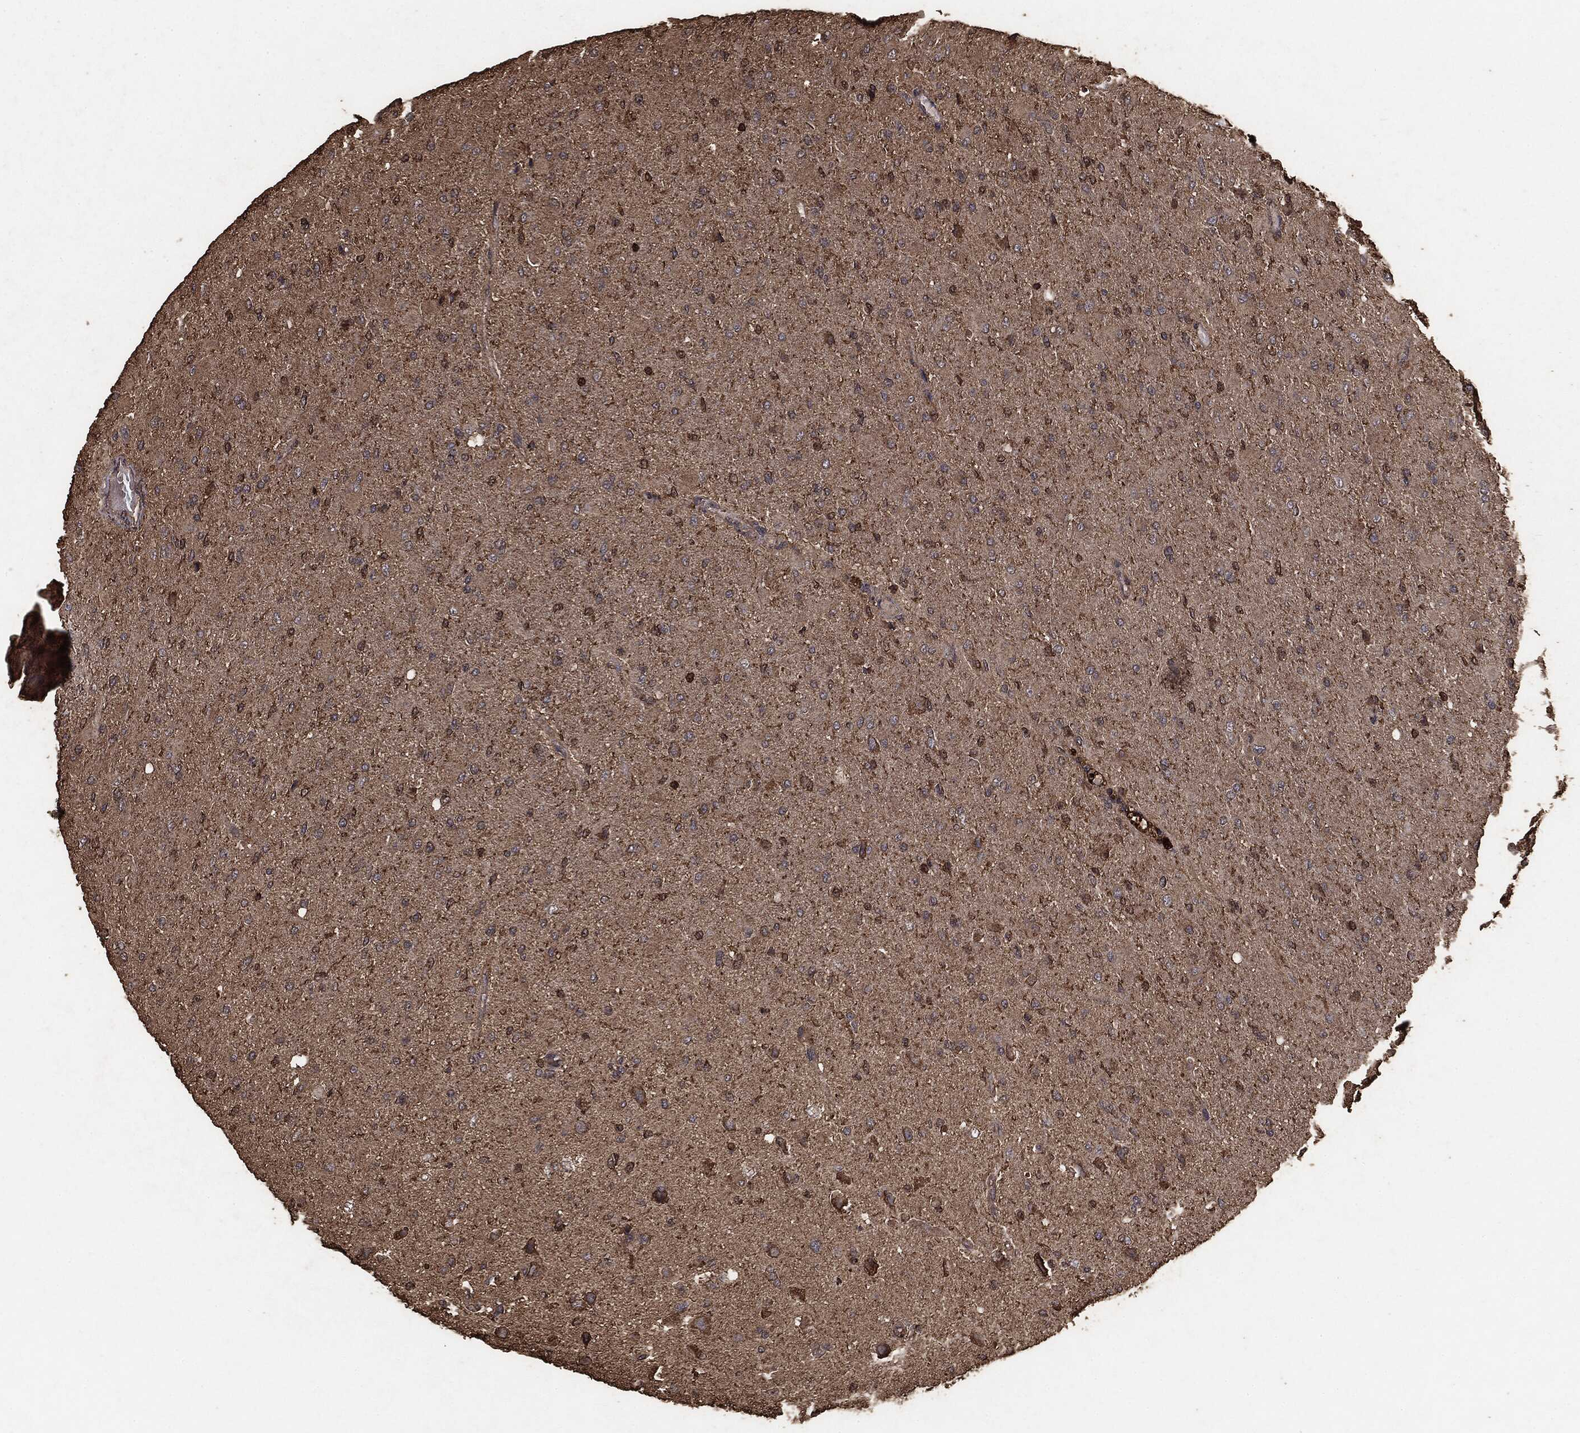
{"staining": {"intensity": "moderate", "quantity": ">75%", "location": "cytoplasmic/membranous"}, "tissue": "glioma", "cell_type": "Tumor cells", "image_type": "cancer", "snomed": [{"axis": "morphology", "description": "Glioma, malignant, High grade"}, {"axis": "topography", "description": "Cerebral cortex"}], "caption": "Malignant glioma (high-grade) stained with DAB immunohistochemistry exhibits medium levels of moderate cytoplasmic/membranous positivity in approximately >75% of tumor cells.", "gene": "MTOR", "patient": {"sex": "female", "age": 36}}